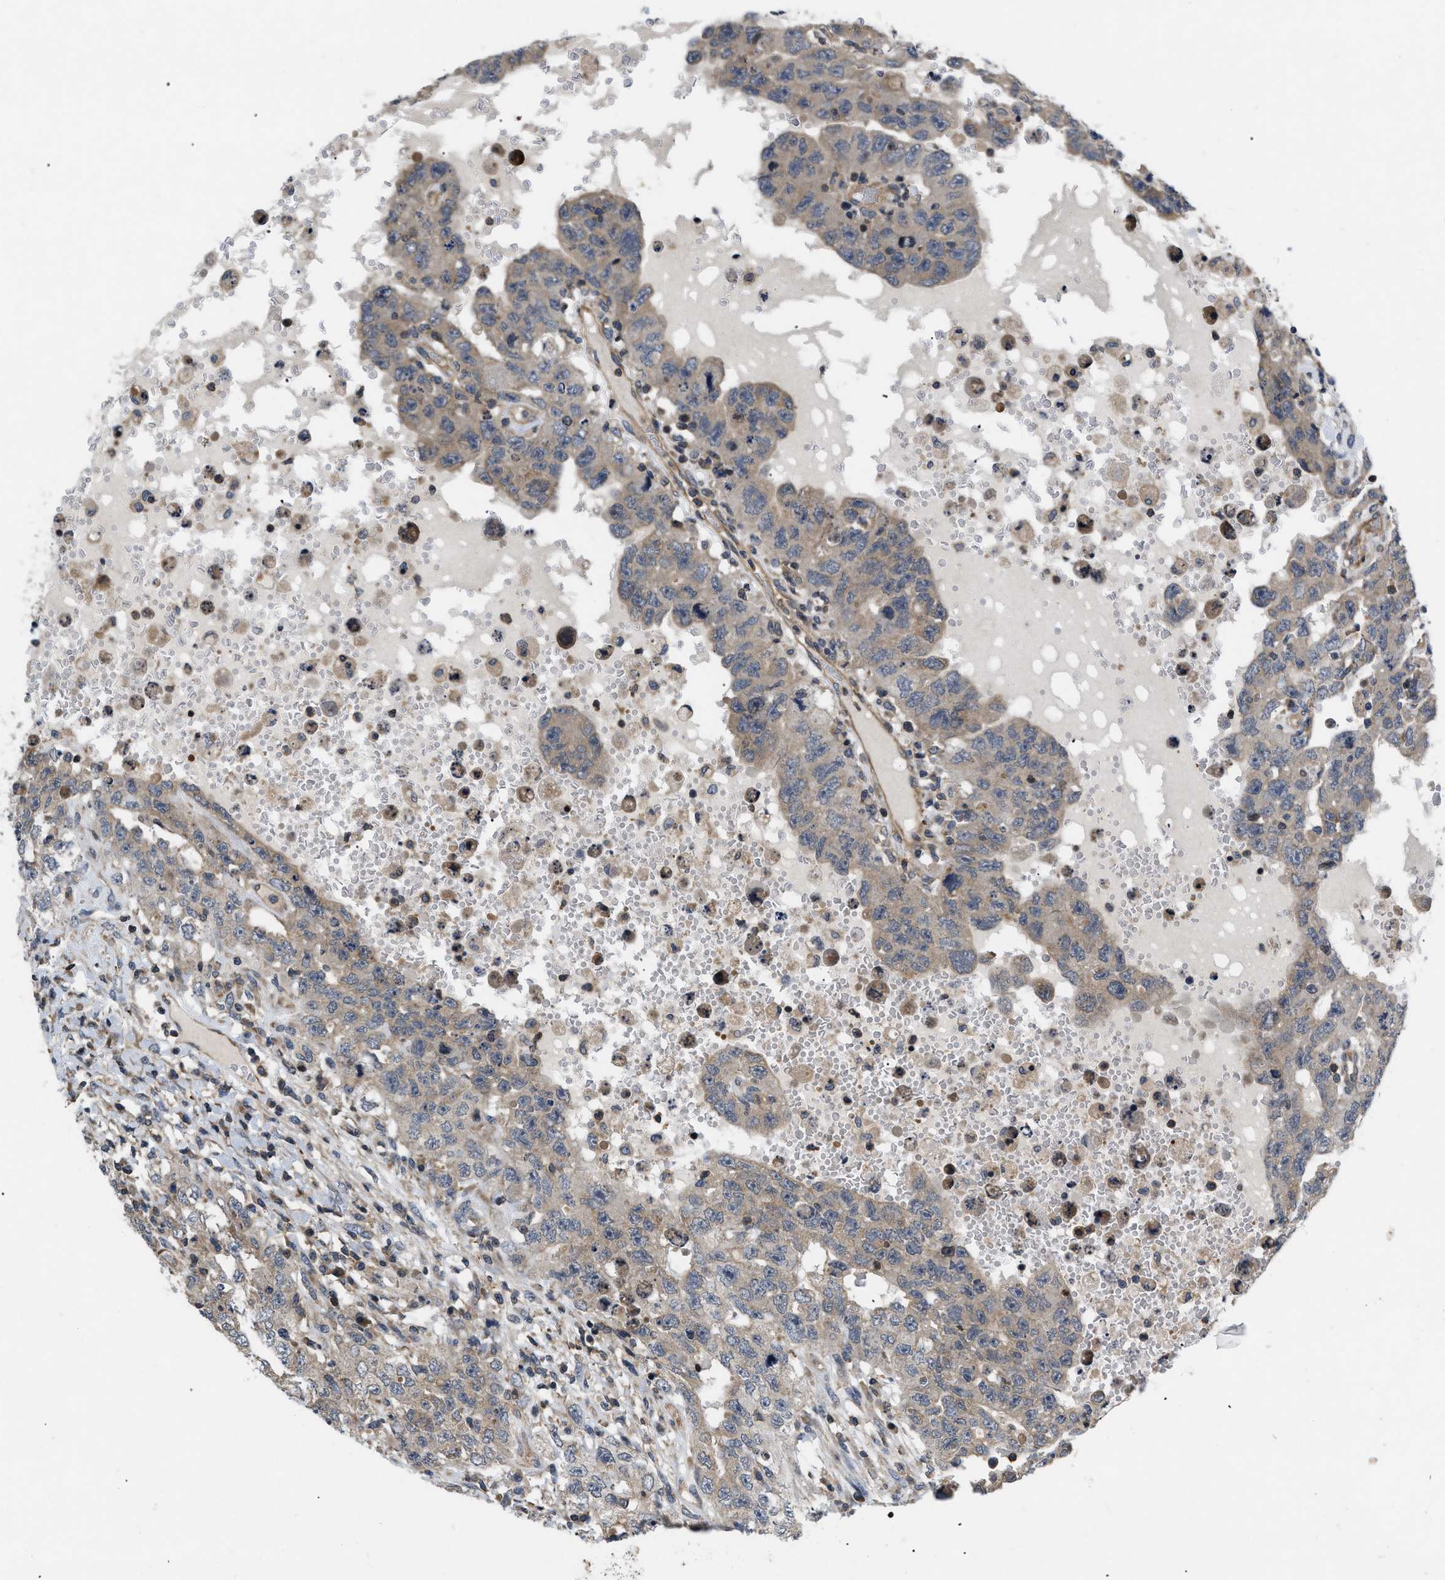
{"staining": {"intensity": "weak", "quantity": "25%-75%", "location": "cytoplasmic/membranous"}, "tissue": "testis cancer", "cell_type": "Tumor cells", "image_type": "cancer", "snomed": [{"axis": "morphology", "description": "Carcinoma, Embryonal, NOS"}, {"axis": "topography", "description": "Testis"}], "caption": "Immunohistochemistry (IHC) histopathology image of neoplastic tissue: testis cancer stained using immunohistochemistry shows low levels of weak protein expression localized specifically in the cytoplasmic/membranous of tumor cells, appearing as a cytoplasmic/membranous brown color.", "gene": "HMGCR", "patient": {"sex": "male", "age": 26}}